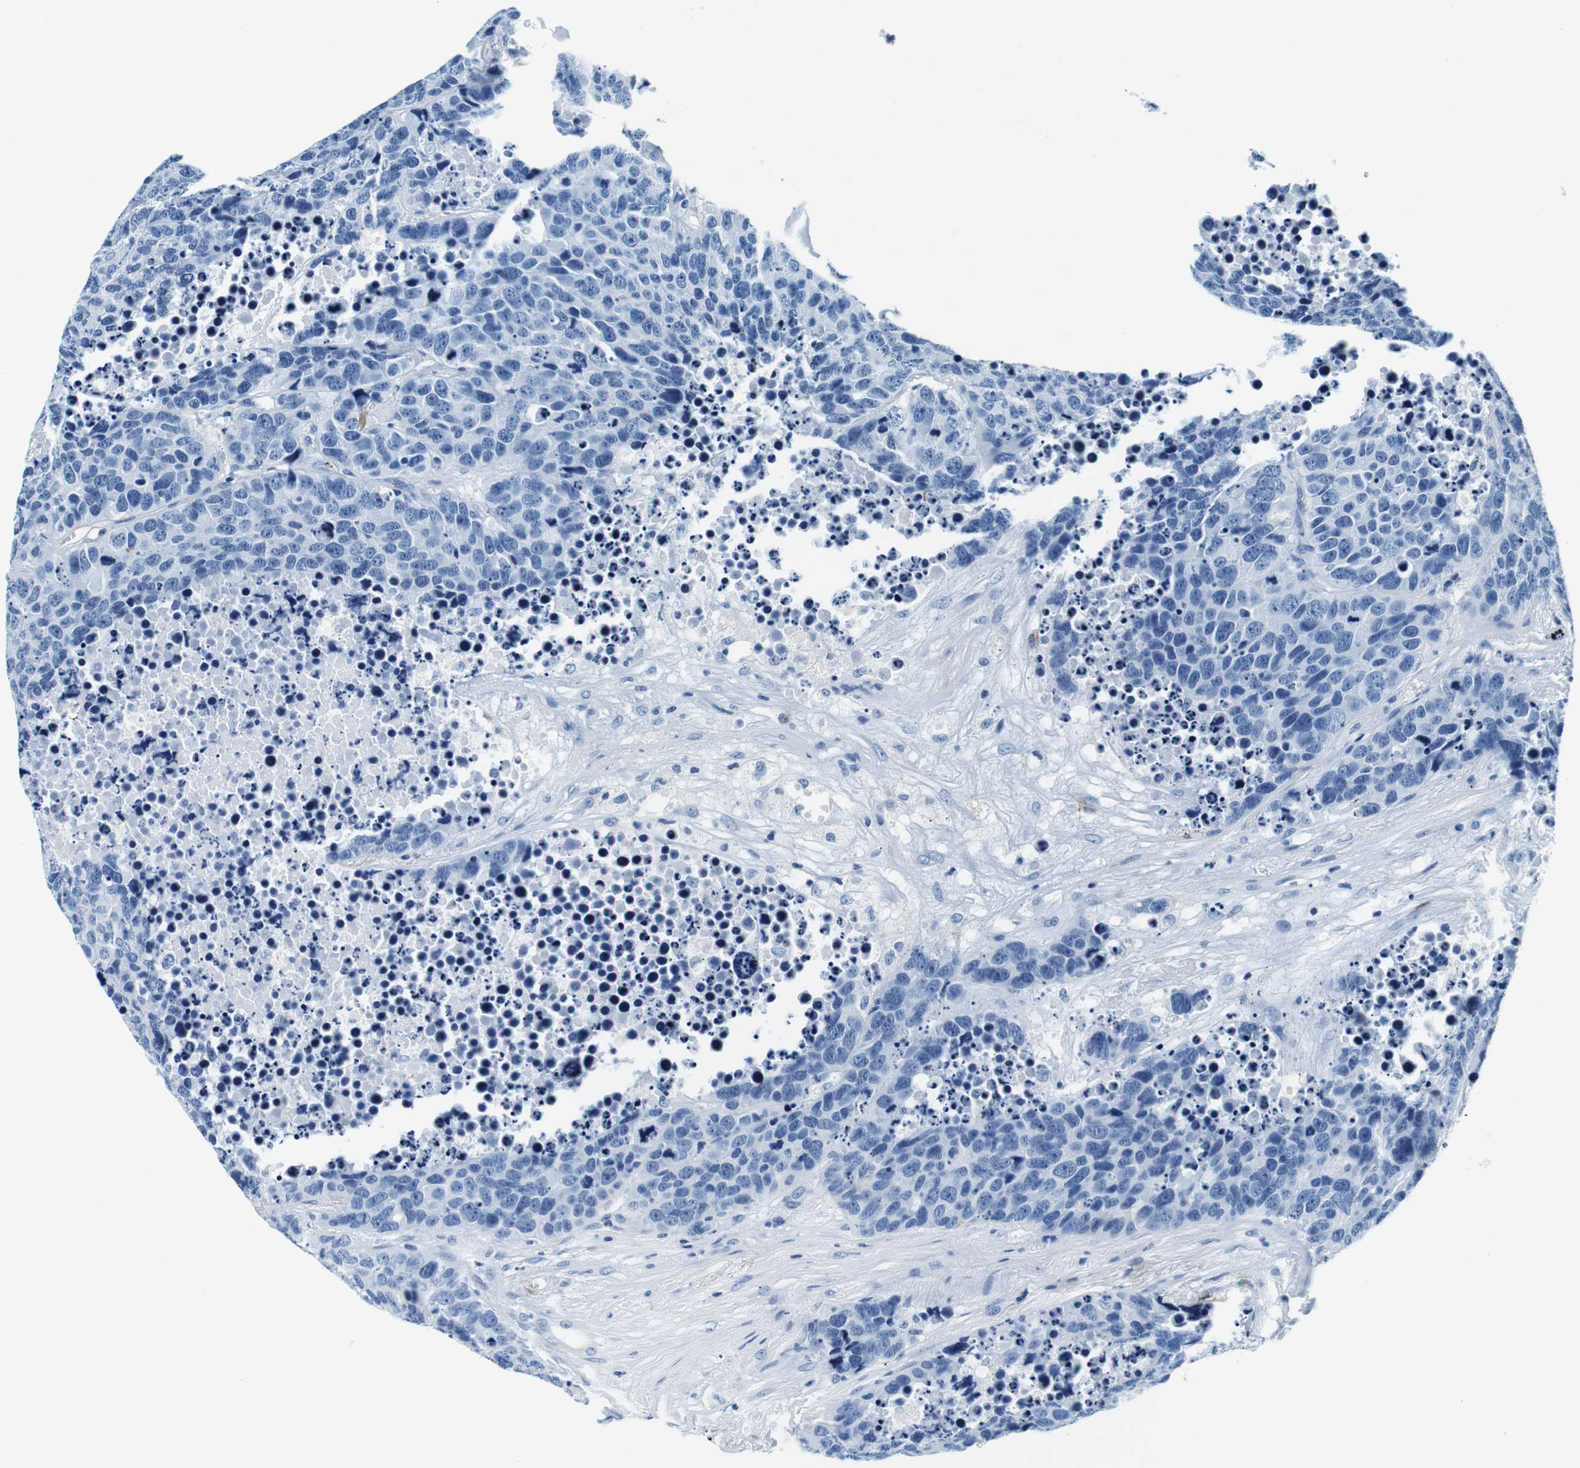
{"staining": {"intensity": "negative", "quantity": "none", "location": "none"}, "tissue": "carcinoid", "cell_type": "Tumor cells", "image_type": "cancer", "snomed": [{"axis": "morphology", "description": "Carcinoid, malignant, NOS"}, {"axis": "topography", "description": "Lung"}], "caption": "DAB immunohistochemical staining of human malignant carcinoid reveals no significant expression in tumor cells.", "gene": "HLA-DRB1", "patient": {"sex": "male", "age": 60}}